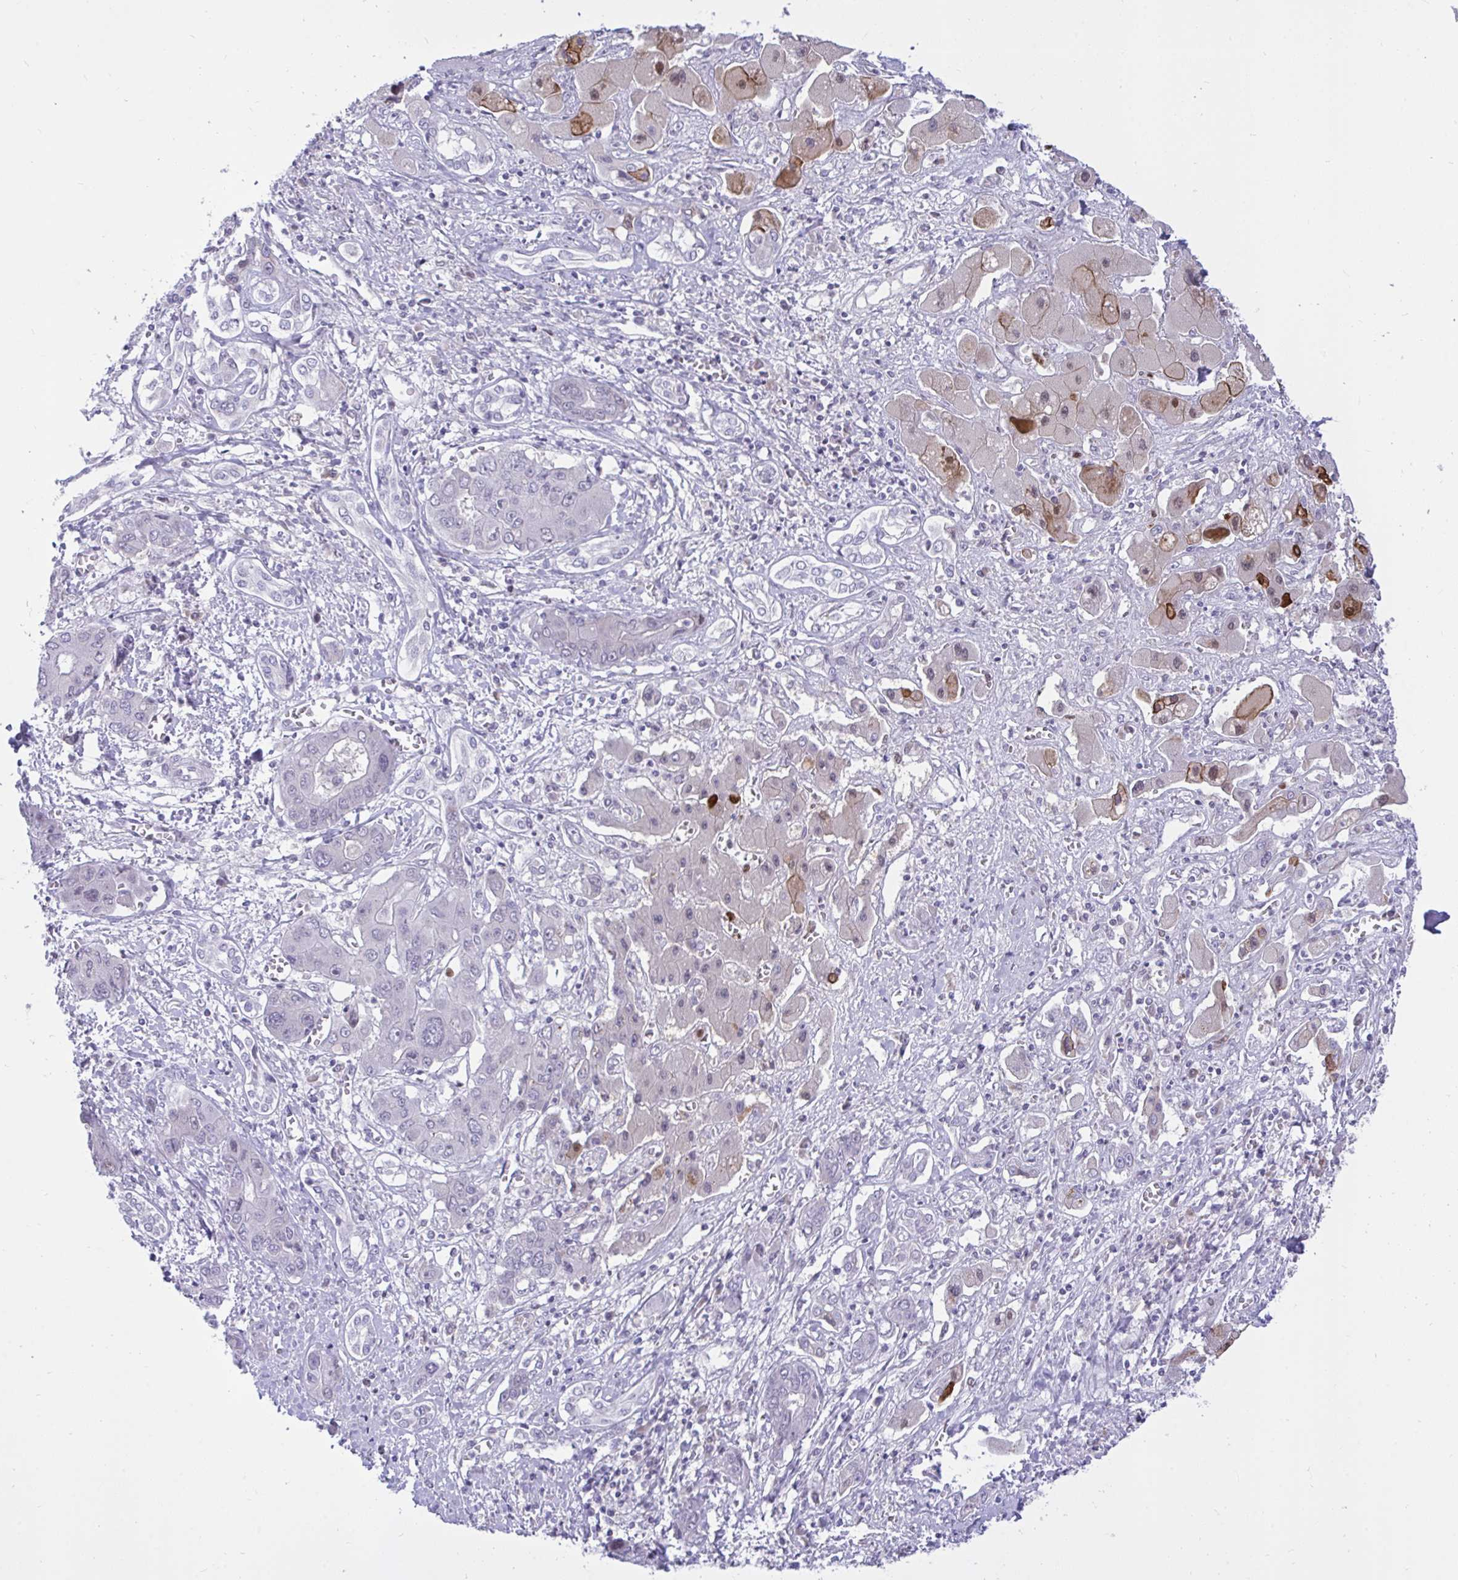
{"staining": {"intensity": "negative", "quantity": "none", "location": "none"}, "tissue": "liver cancer", "cell_type": "Tumor cells", "image_type": "cancer", "snomed": [{"axis": "morphology", "description": "Cholangiocarcinoma"}, {"axis": "topography", "description": "Liver"}], "caption": "DAB (3,3'-diaminobenzidine) immunohistochemical staining of cholangiocarcinoma (liver) displays no significant positivity in tumor cells.", "gene": "EPOP", "patient": {"sex": "male", "age": 67}}